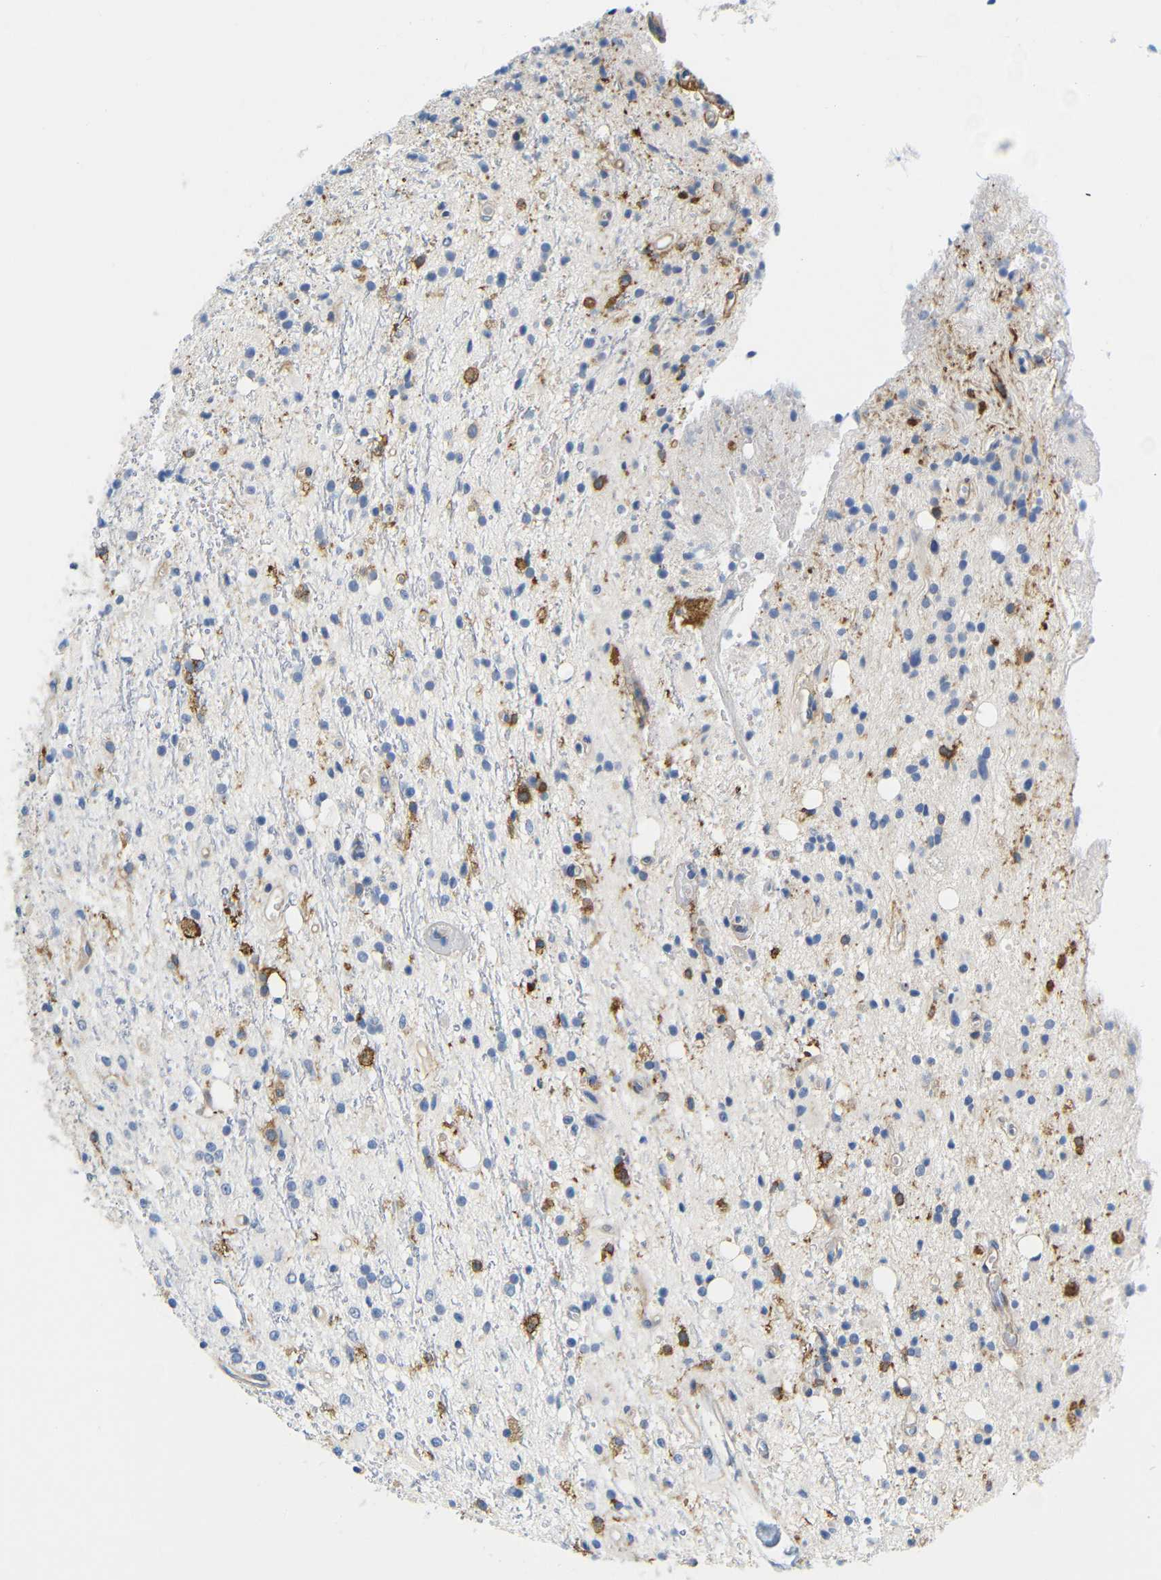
{"staining": {"intensity": "negative", "quantity": "none", "location": "none"}, "tissue": "glioma", "cell_type": "Tumor cells", "image_type": "cancer", "snomed": [{"axis": "morphology", "description": "Glioma, malignant, High grade"}, {"axis": "topography", "description": "Brain"}], "caption": "Human malignant glioma (high-grade) stained for a protein using immunohistochemistry (IHC) displays no expression in tumor cells.", "gene": "HLA-DQB1", "patient": {"sex": "male", "age": 47}}